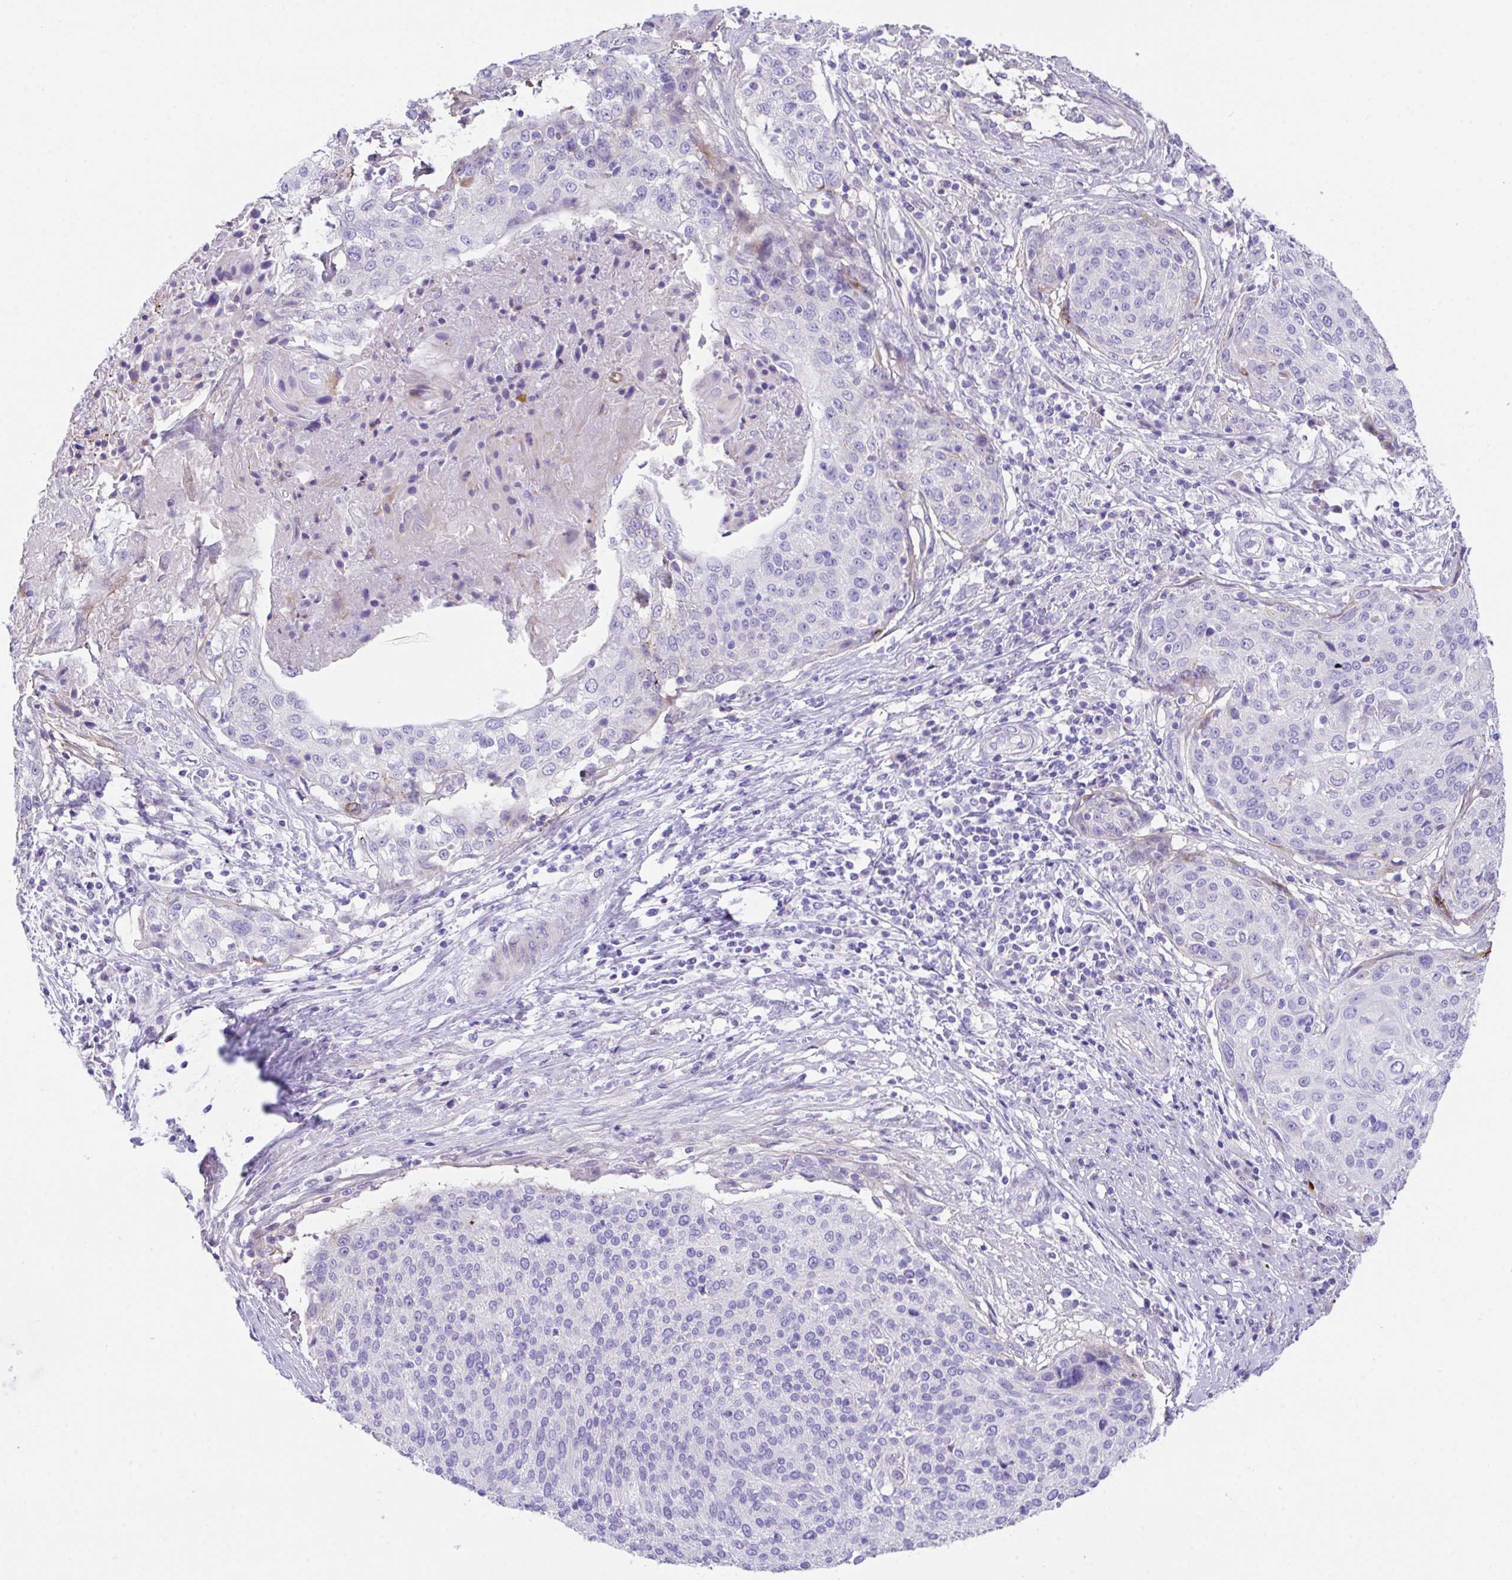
{"staining": {"intensity": "negative", "quantity": "none", "location": "none"}, "tissue": "cervical cancer", "cell_type": "Tumor cells", "image_type": "cancer", "snomed": [{"axis": "morphology", "description": "Squamous cell carcinoma, NOS"}, {"axis": "topography", "description": "Cervix"}], "caption": "This photomicrograph is of squamous cell carcinoma (cervical) stained with immunohistochemistry to label a protein in brown with the nuclei are counter-stained blue. There is no staining in tumor cells. (Immunohistochemistry (ihc), brightfield microscopy, high magnification).", "gene": "SLC16A6", "patient": {"sex": "female", "age": 31}}